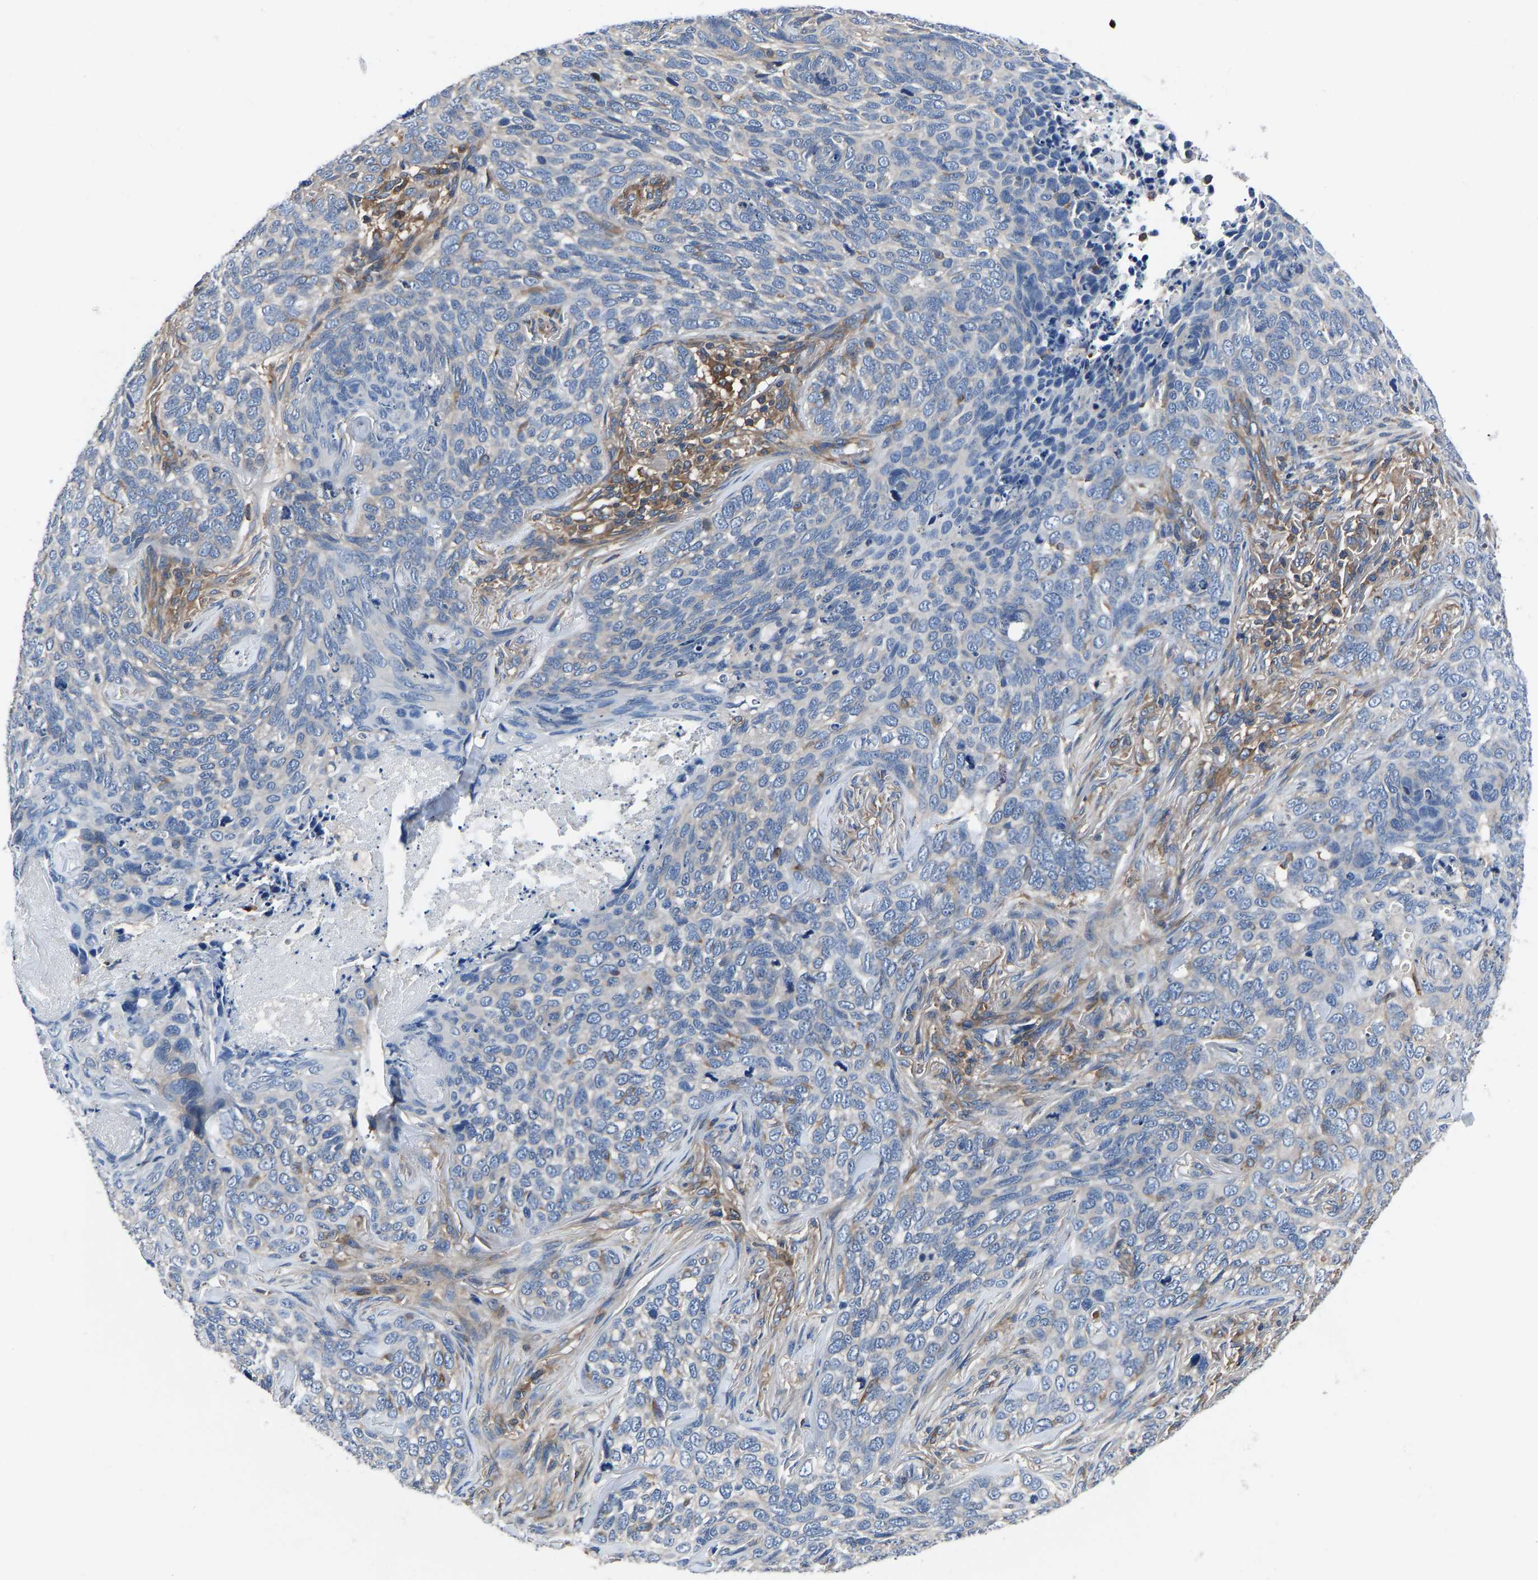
{"staining": {"intensity": "negative", "quantity": "none", "location": "none"}, "tissue": "skin cancer", "cell_type": "Tumor cells", "image_type": "cancer", "snomed": [{"axis": "morphology", "description": "Basal cell carcinoma"}, {"axis": "topography", "description": "Skin"}], "caption": "Micrograph shows no protein expression in tumor cells of skin cancer (basal cell carcinoma) tissue.", "gene": "PRKAR1A", "patient": {"sex": "female", "age": 64}}